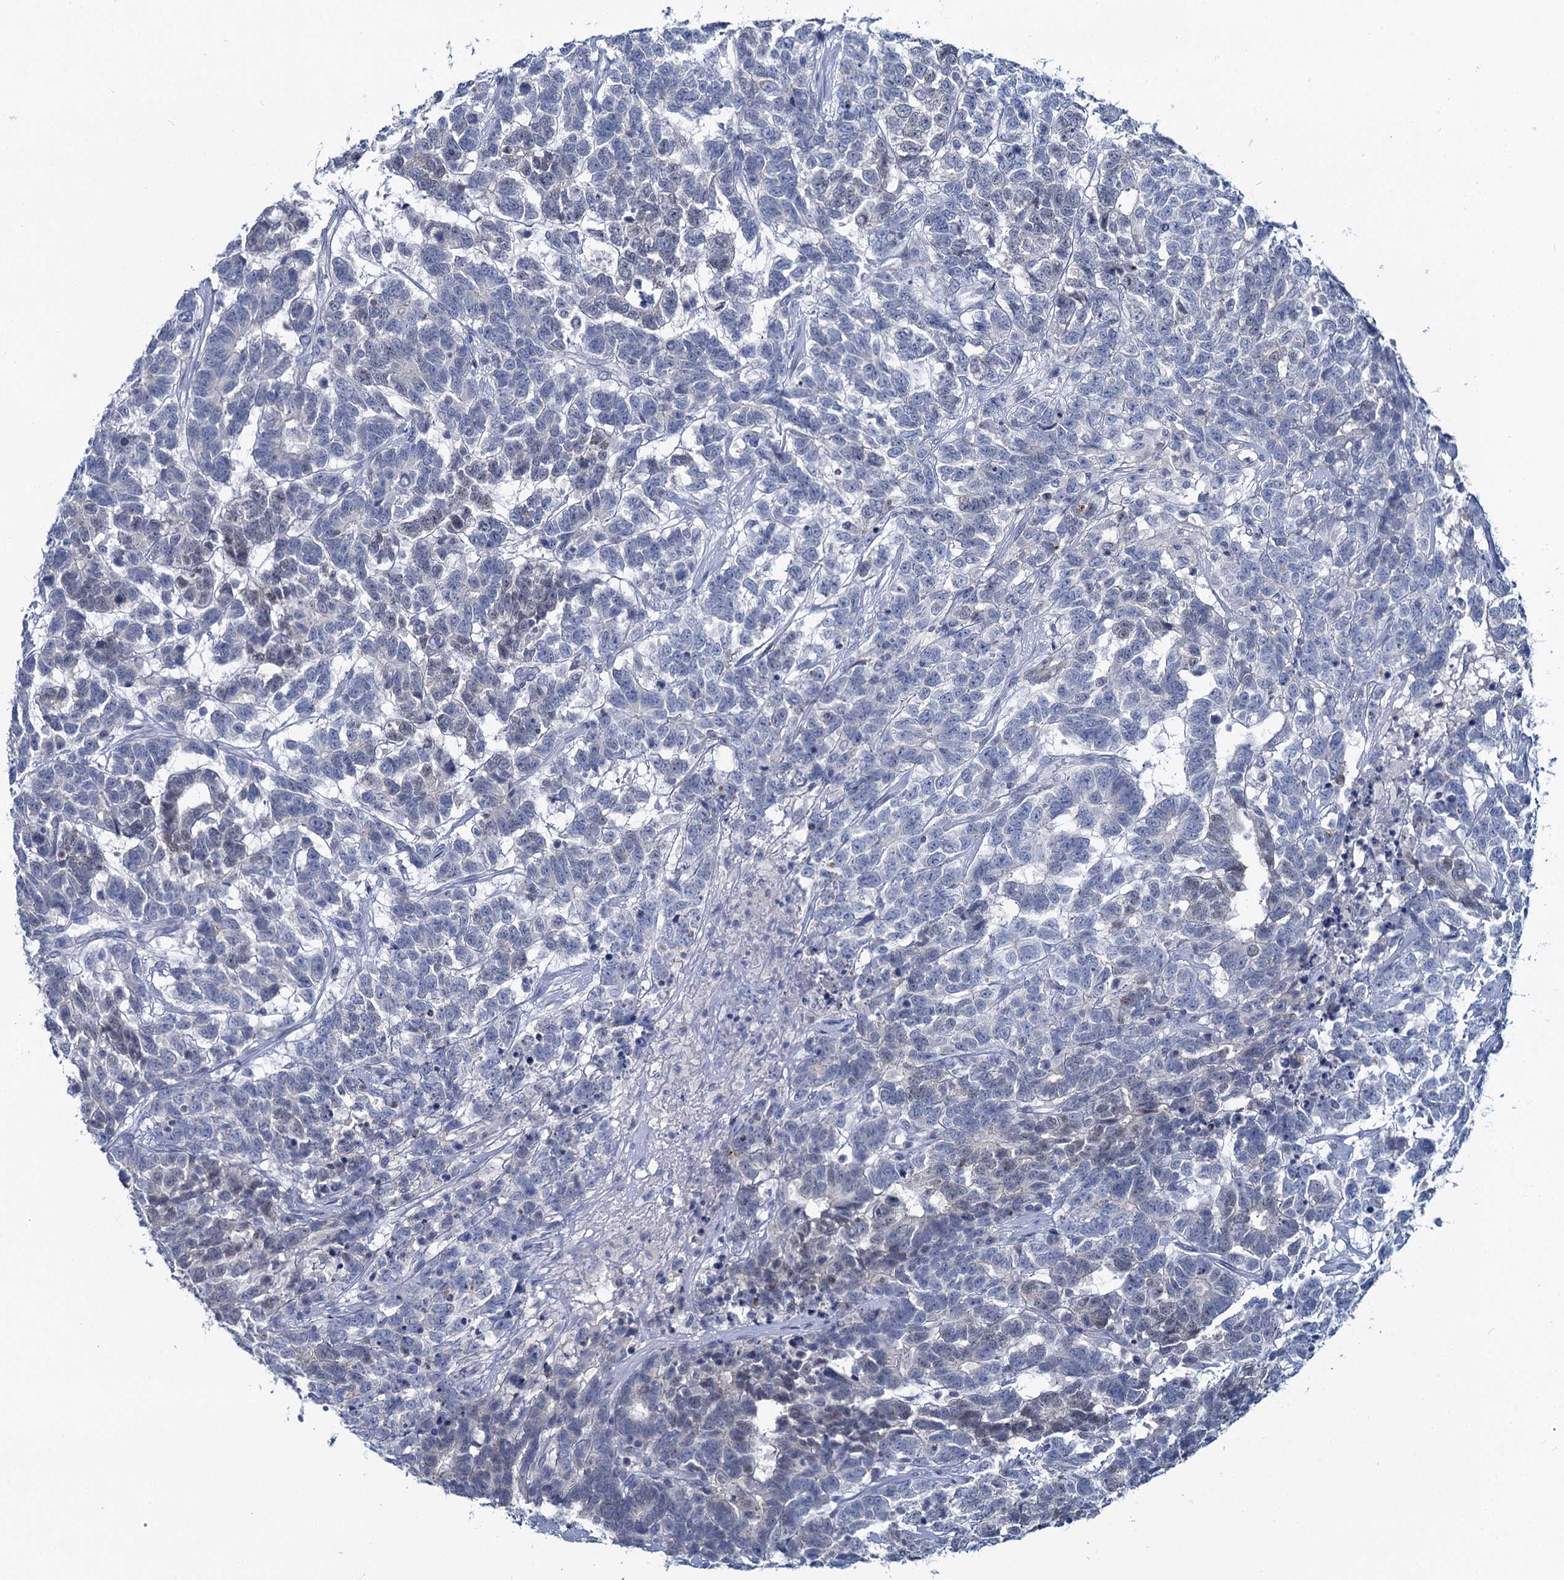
{"staining": {"intensity": "negative", "quantity": "none", "location": "none"}, "tissue": "testis cancer", "cell_type": "Tumor cells", "image_type": "cancer", "snomed": [{"axis": "morphology", "description": "Carcinoma, Embryonal, NOS"}, {"axis": "topography", "description": "Testis"}], "caption": "An immunohistochemistry histopathology image of testis cancer (embryonal carcinoma) is shown. There is no staining in tumor cells of testis cancer (embryonal carcinoma).", "gene": "TOX3", "patient": {"sex": "male", "age": 26}}